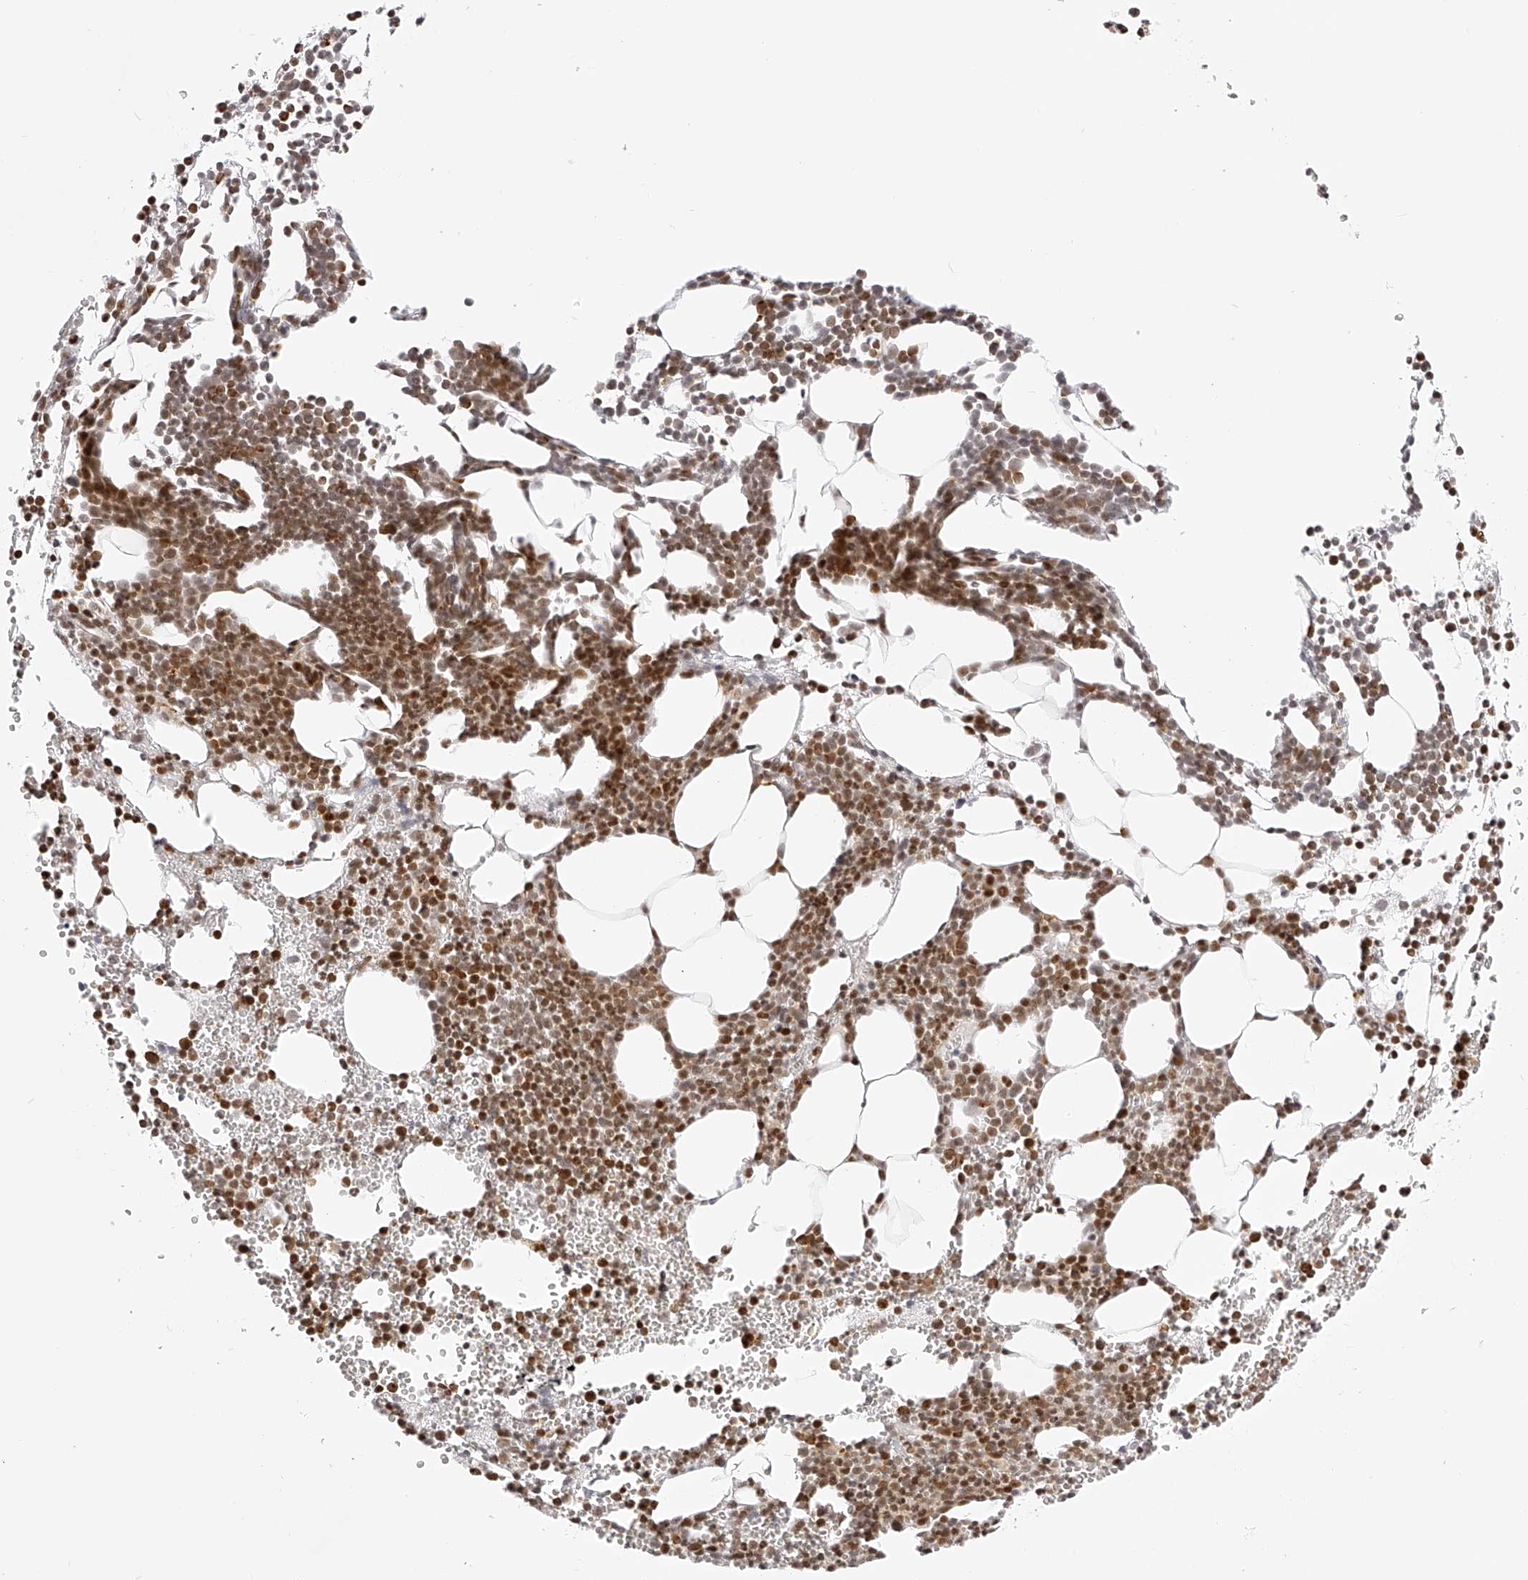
{"staining": {"intensity": "moderate", "quantity": ">75%", "location": "nuclear"}, "tissue": "bone marrow", "cell_type": "Hematopoietic cells", "image_type": "normal", "snomed": [{"axis": "morphology", "description": "Normal tissue, NOS"}, {"axis": "topography", "description": "Bone marrow"}], "caption": "DAB (3,3'-diaminobenzidine) immunohistochemical staining of unremarkable bone marrow shows moderate nuclear protein positivity in about >75% of hematopoietic cells. (DAB = brown stain, brightfield microscopy at high magnification).", "gene": "PLEKHG1", "patient": {"sex": "female", "age": 67}}